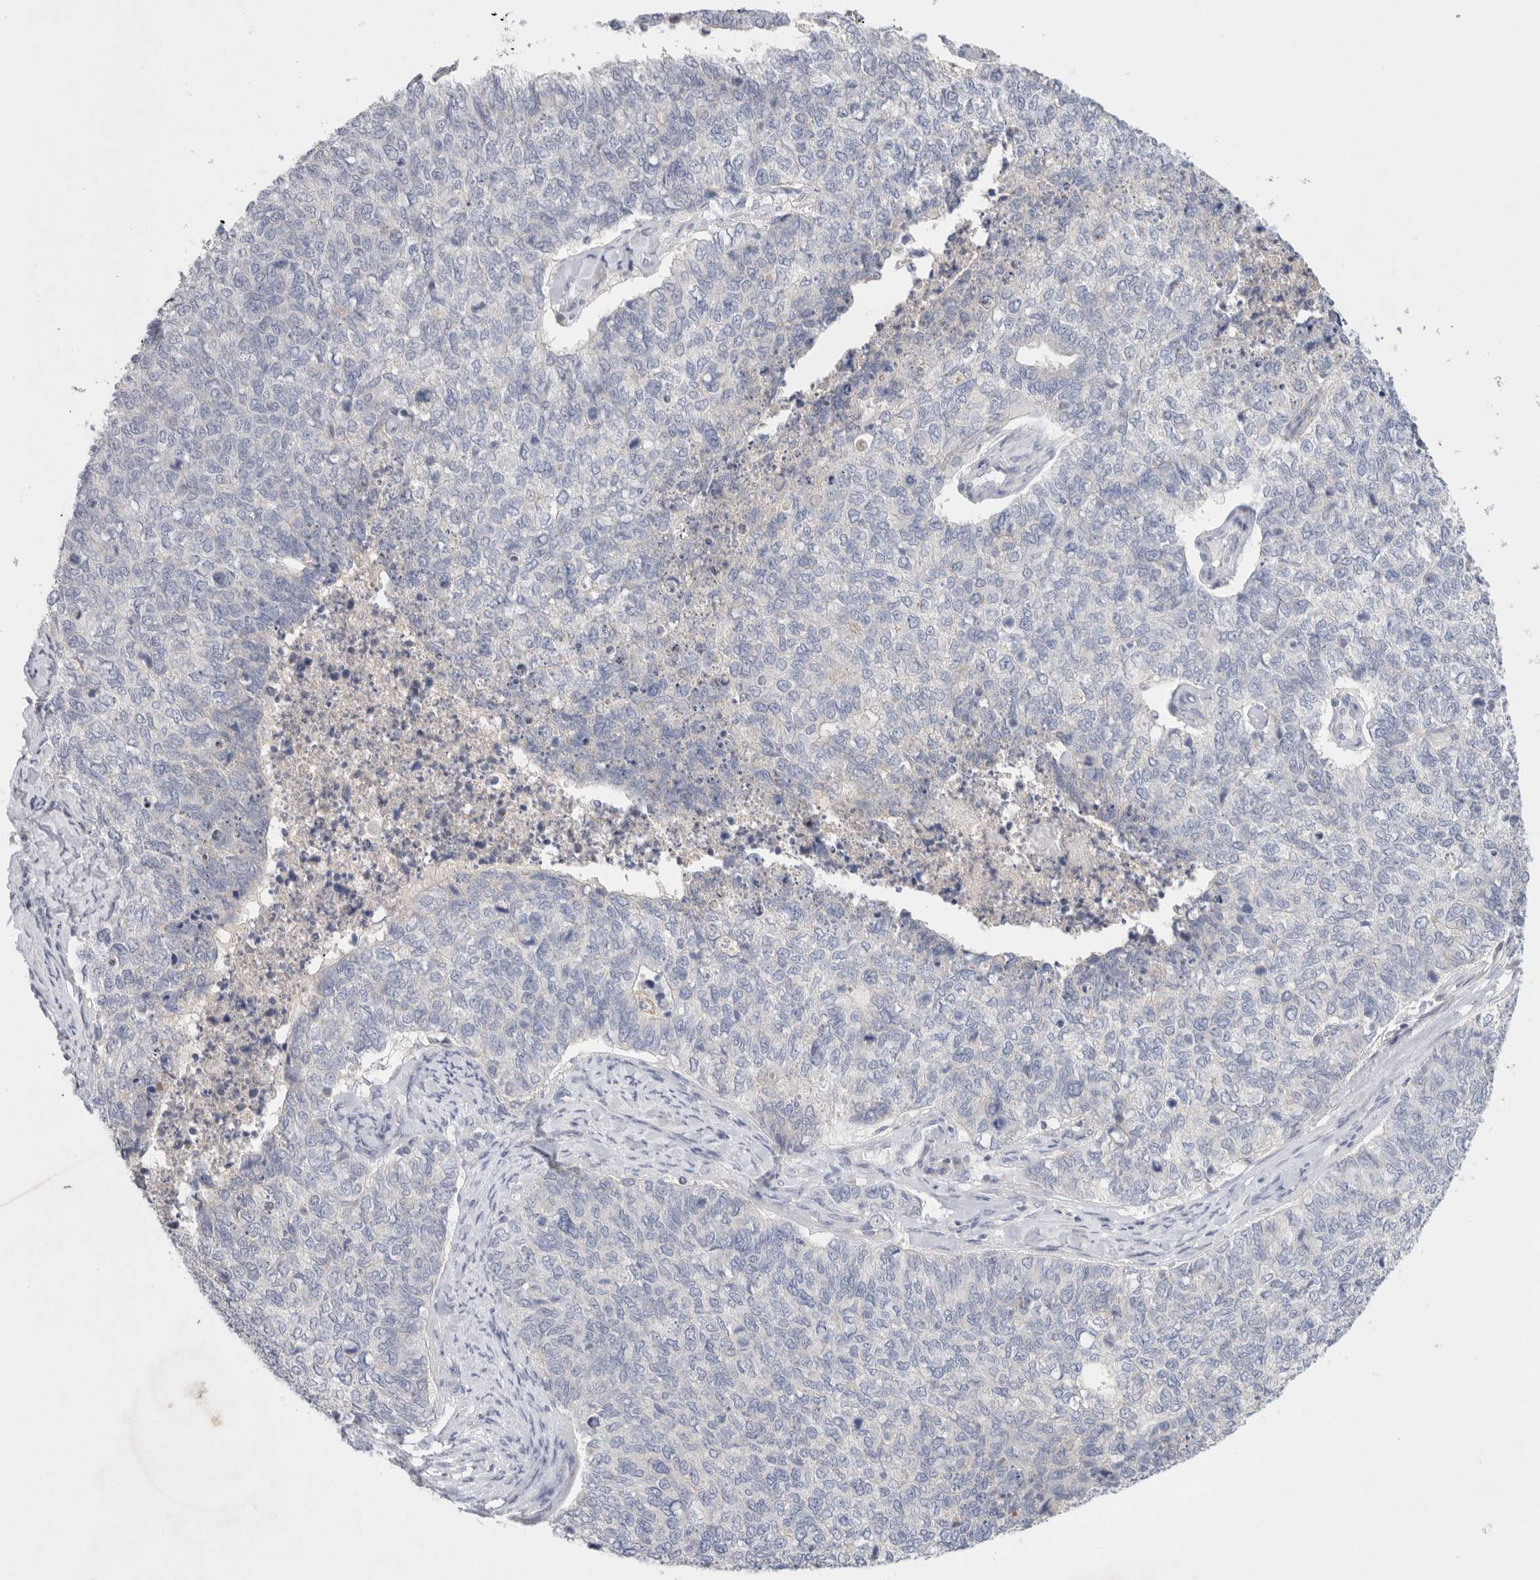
{"staining": {"intensity": "negative", "quantity": "none", "location": "none"}, "tissue": "cervical cancer", "cell_type": "Tumor cells", "image_type": "cancer", "snomed": [{"axis": "morphology", "description": "Squamous cell carcinoma, NOS"}, {"axis": "topography", "description": "Cervix"}], "caption": "Photomicrograph shows no protein expression in tumor cells of cervical cancer tissue. (Stains: DAB (3,3'-diaminobenzidine) immunohistochemistry with hematoxylin counter stain, Microscopy: brightfield microscopy at high magnification).", "gene": "MPP2", "patient": {"sex": "female", "age": 63}}